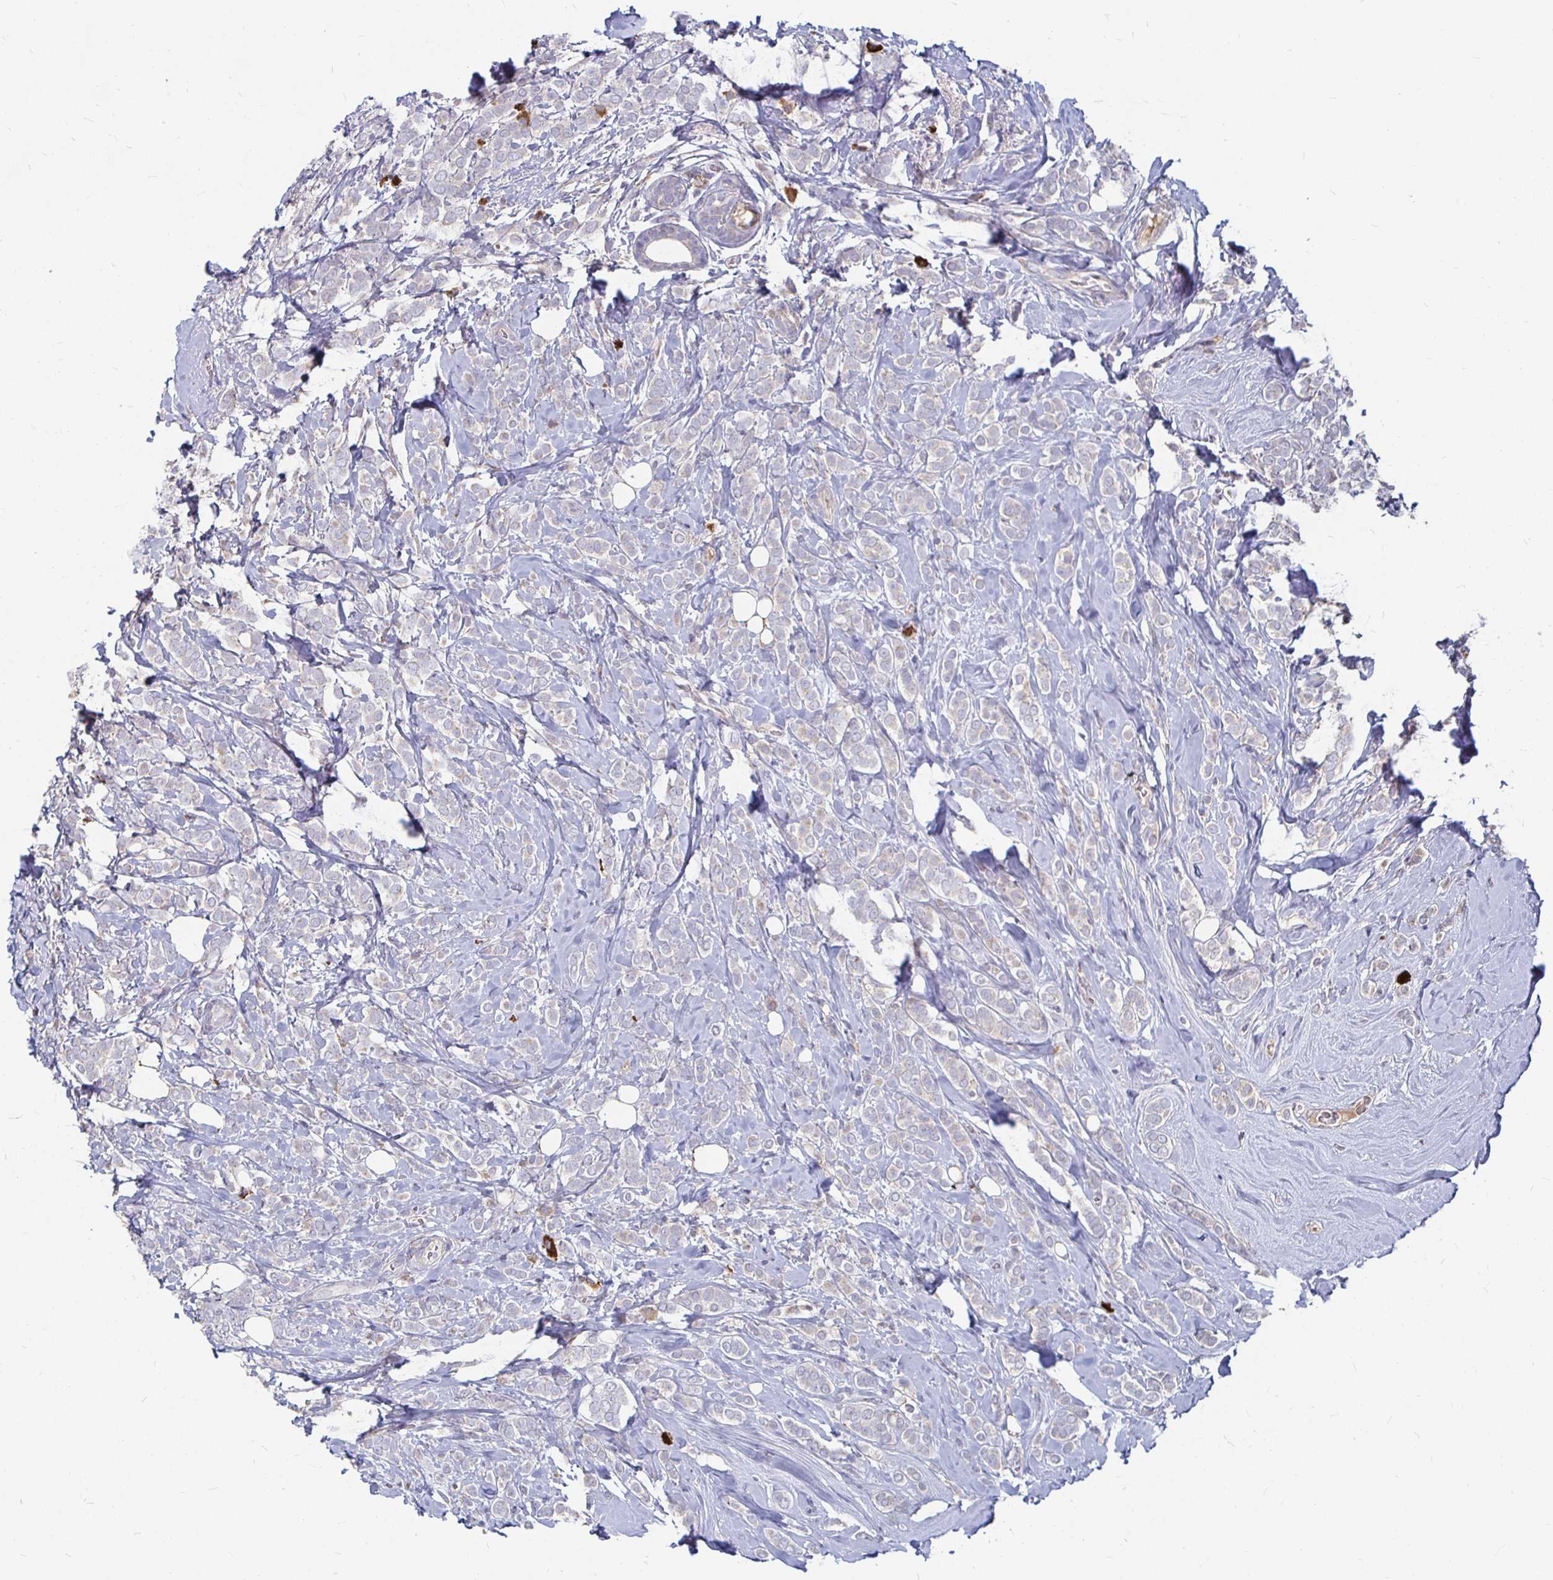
{"staining": {"intensity": "negative", "quantity": "none", "location": "none"}, "tissue": "breast cancer", "cell_type": "Tumor cells", "image_type": "cancer", "snomed": [{"axis": "morphology", "description": "Lobular carcinoma"}, {"axis": "topography", "description": "Breast"}], "caption": "This is an immunohistochemistry photomicrograph of human lobular carcinoma (breast). There is no positivity in tumor cells.", "gene": "RNF144B", "patient": {"sex": "female", "age": 49}}